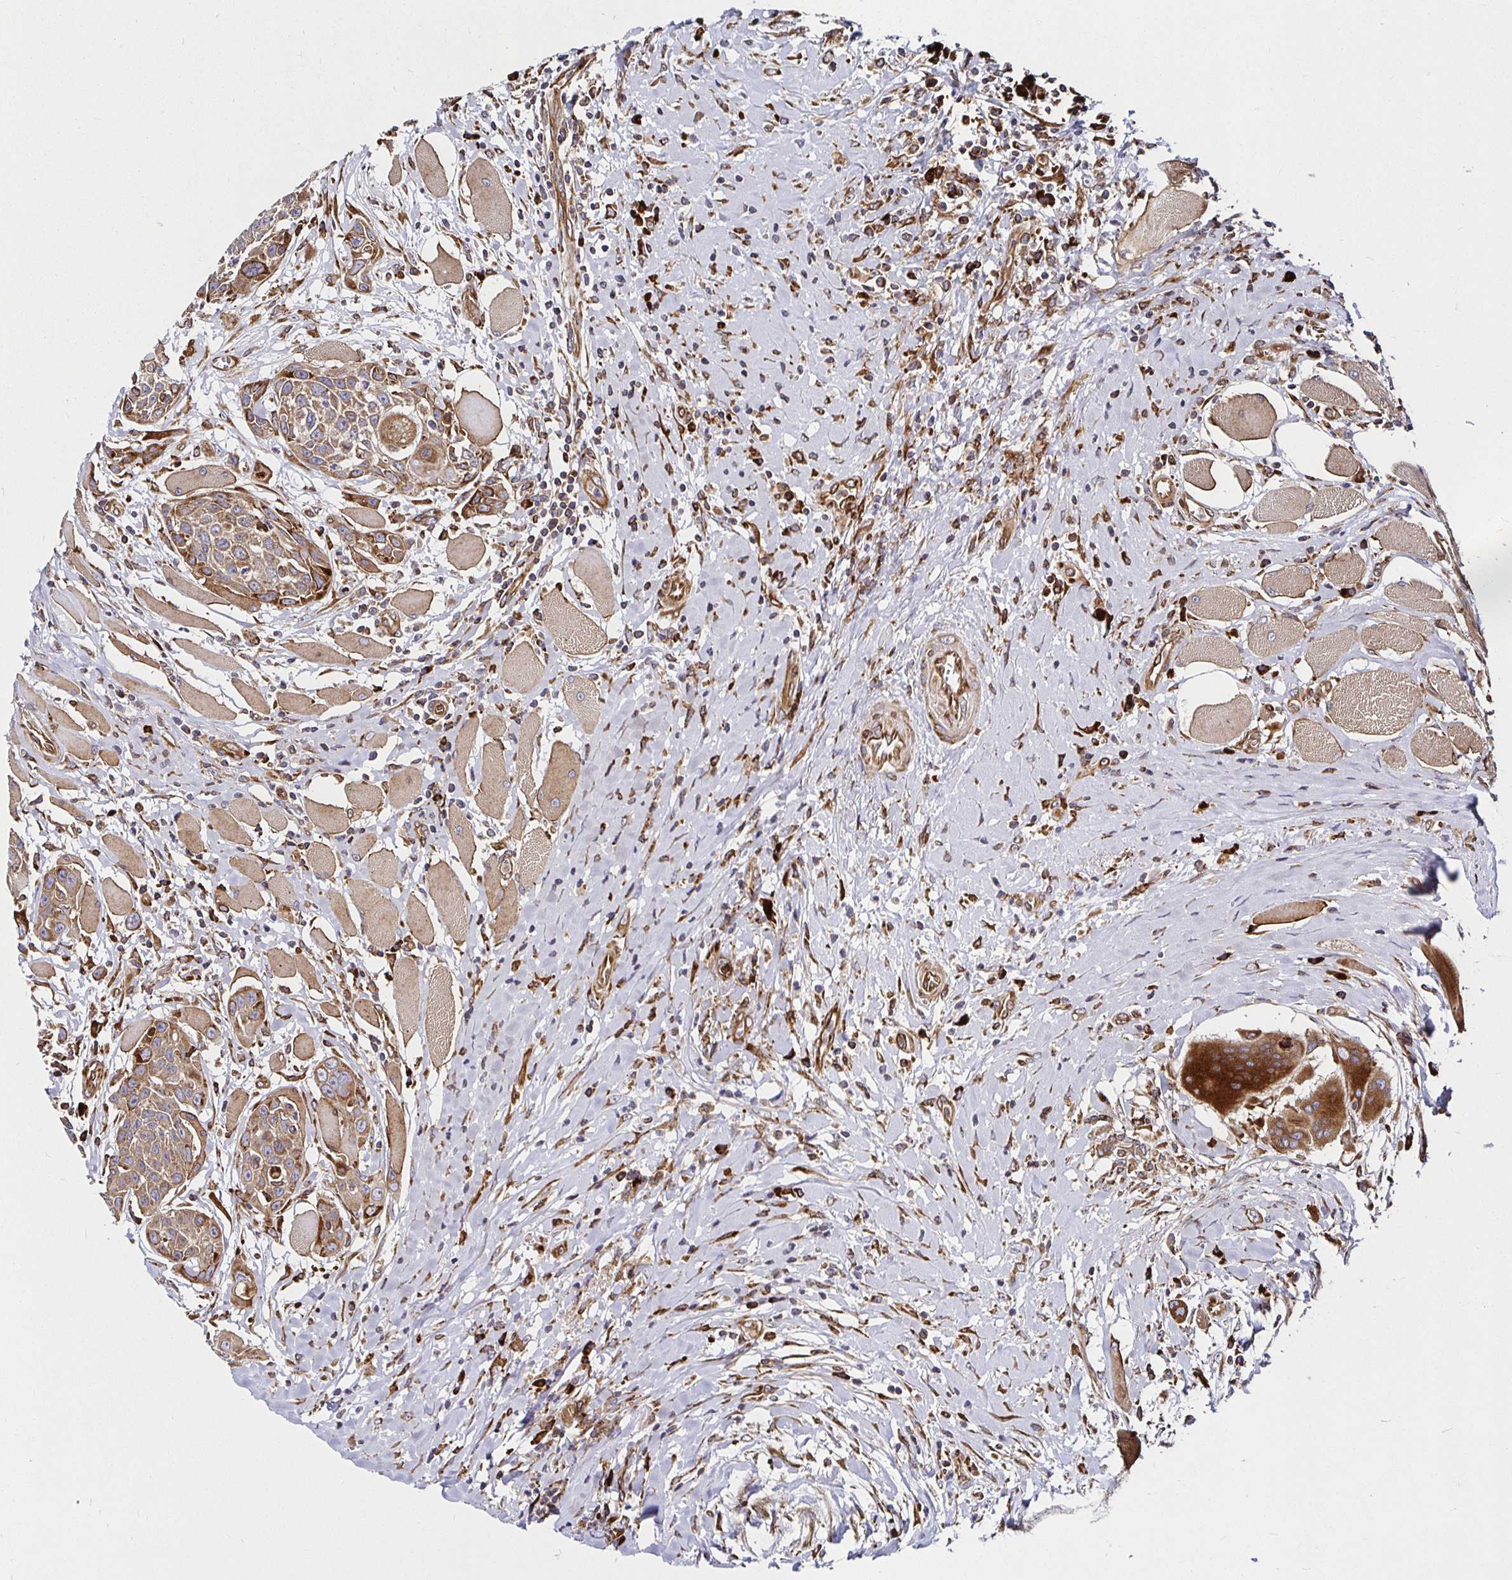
{"staining": {"intensity": "moderate", "quantity": ">75%", "location": "cytoplasmic/membranous"}, "tissue": "head and neck cancer", "cell_type": "Tumor cells", "image_type": "cancer", "snomed": [{"axis": "morphology", "description": "Squamous cell carcinoma, NOS"}, {"axis": "topography", "description": "Head-Neck"}], "caption": "Immunohistochemical staining of human head and neck cancer shows medium levels of moderate cytoplasmic/membranous protein expression in approximately >75% of tumor cells. Nuclei are stained in blue.", "gene": "SMYD3", "patient": {"sex": "female", "age": 73}}